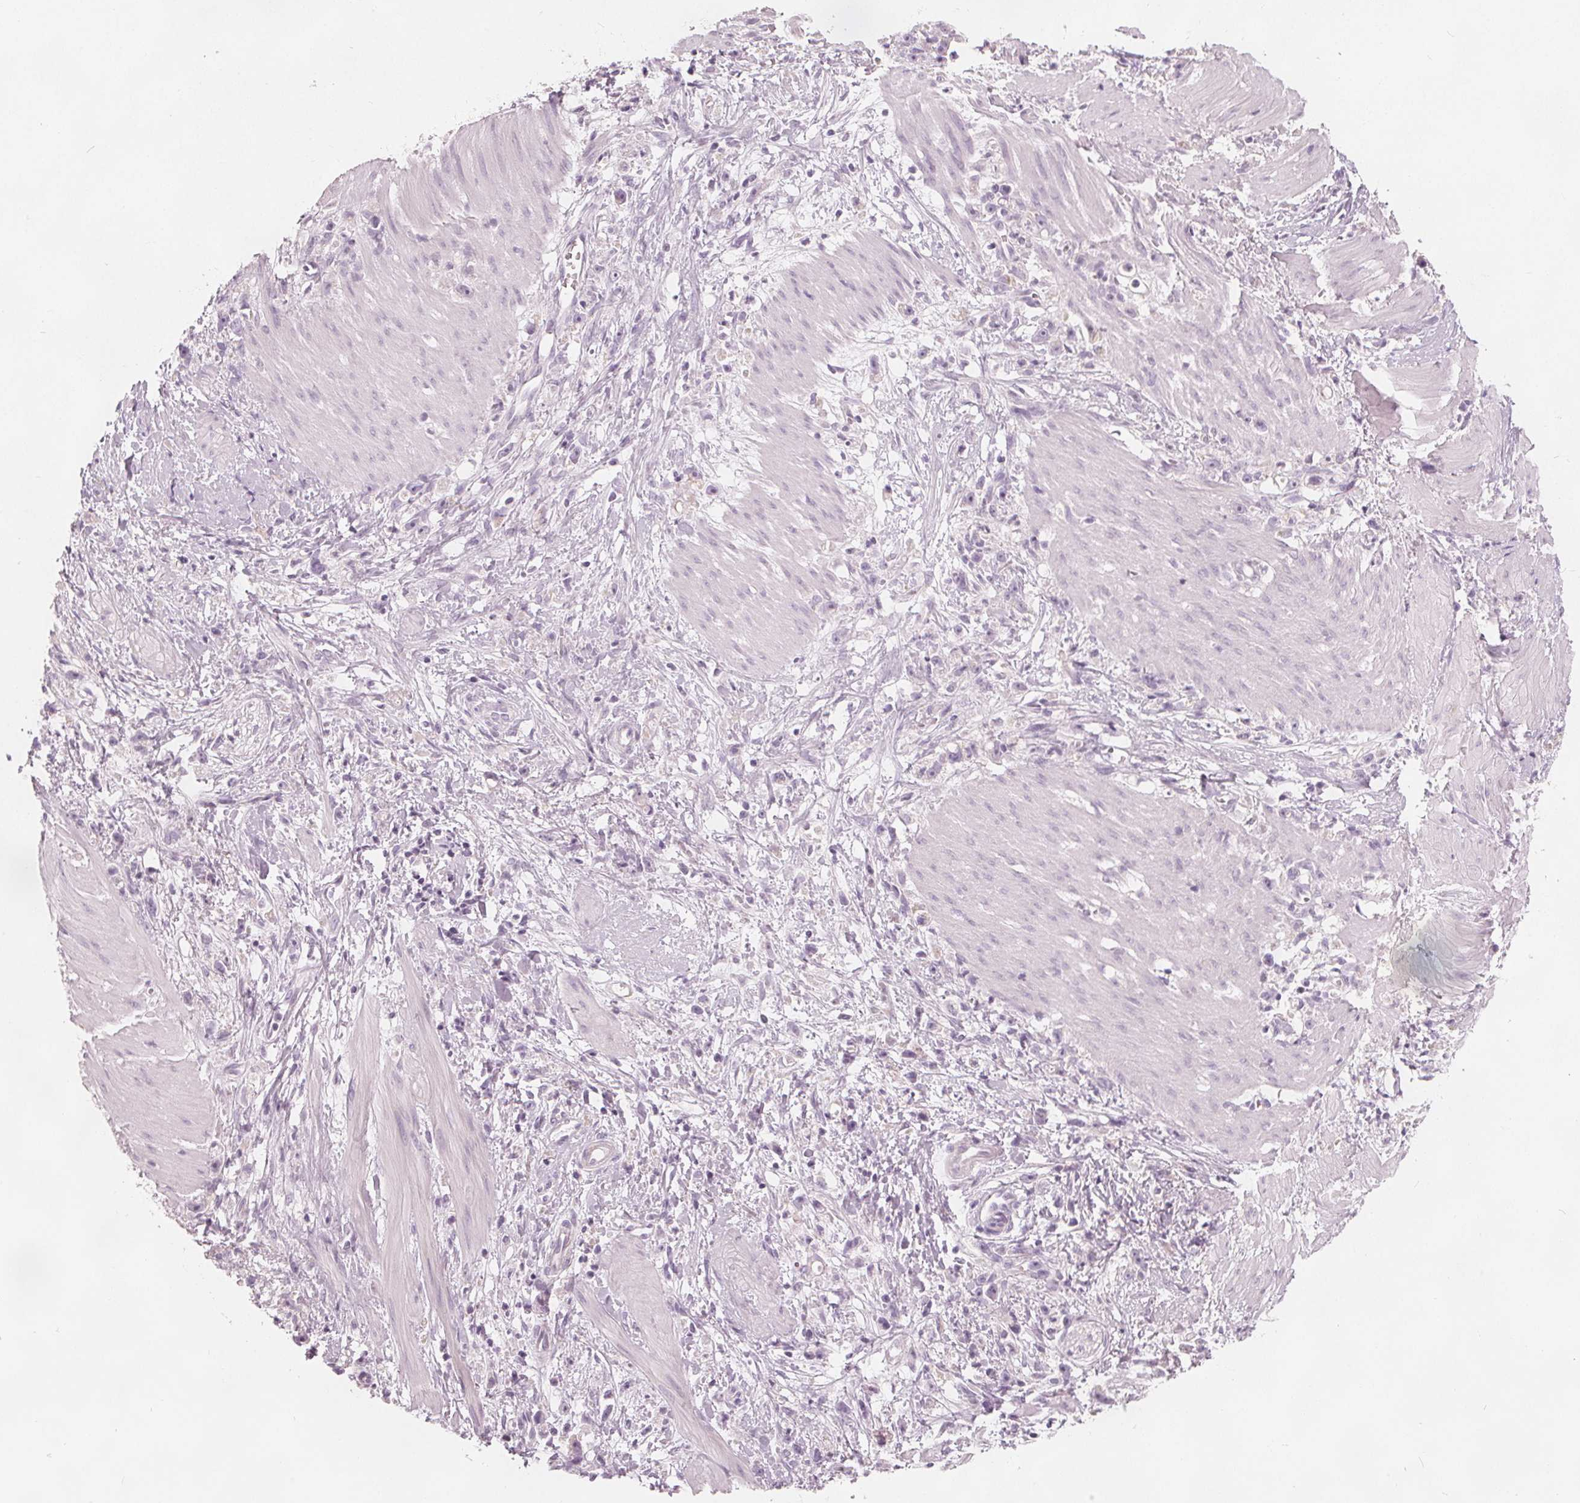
{"staining": {"intensity": "negative", "quantity": "none", "location": "none"}, "tissue": "stomach cancer", "cell_type": "Tumor cells", "image_type": "cancer", "snomed": [{"axis": "morphology", "description": "Adenocarcinoma, NOS"}, {"axis": "topography", "description": "Stomach"}], "caption": "An immunohistochemistry micrograph of stomach cancer (adenocarcinoma) is shown. There is no staining in tumor cells of stomach cancer (adenocarcinoma).", "gene": "BRSK1", "patient": {"sex": "female", "age": 59}}